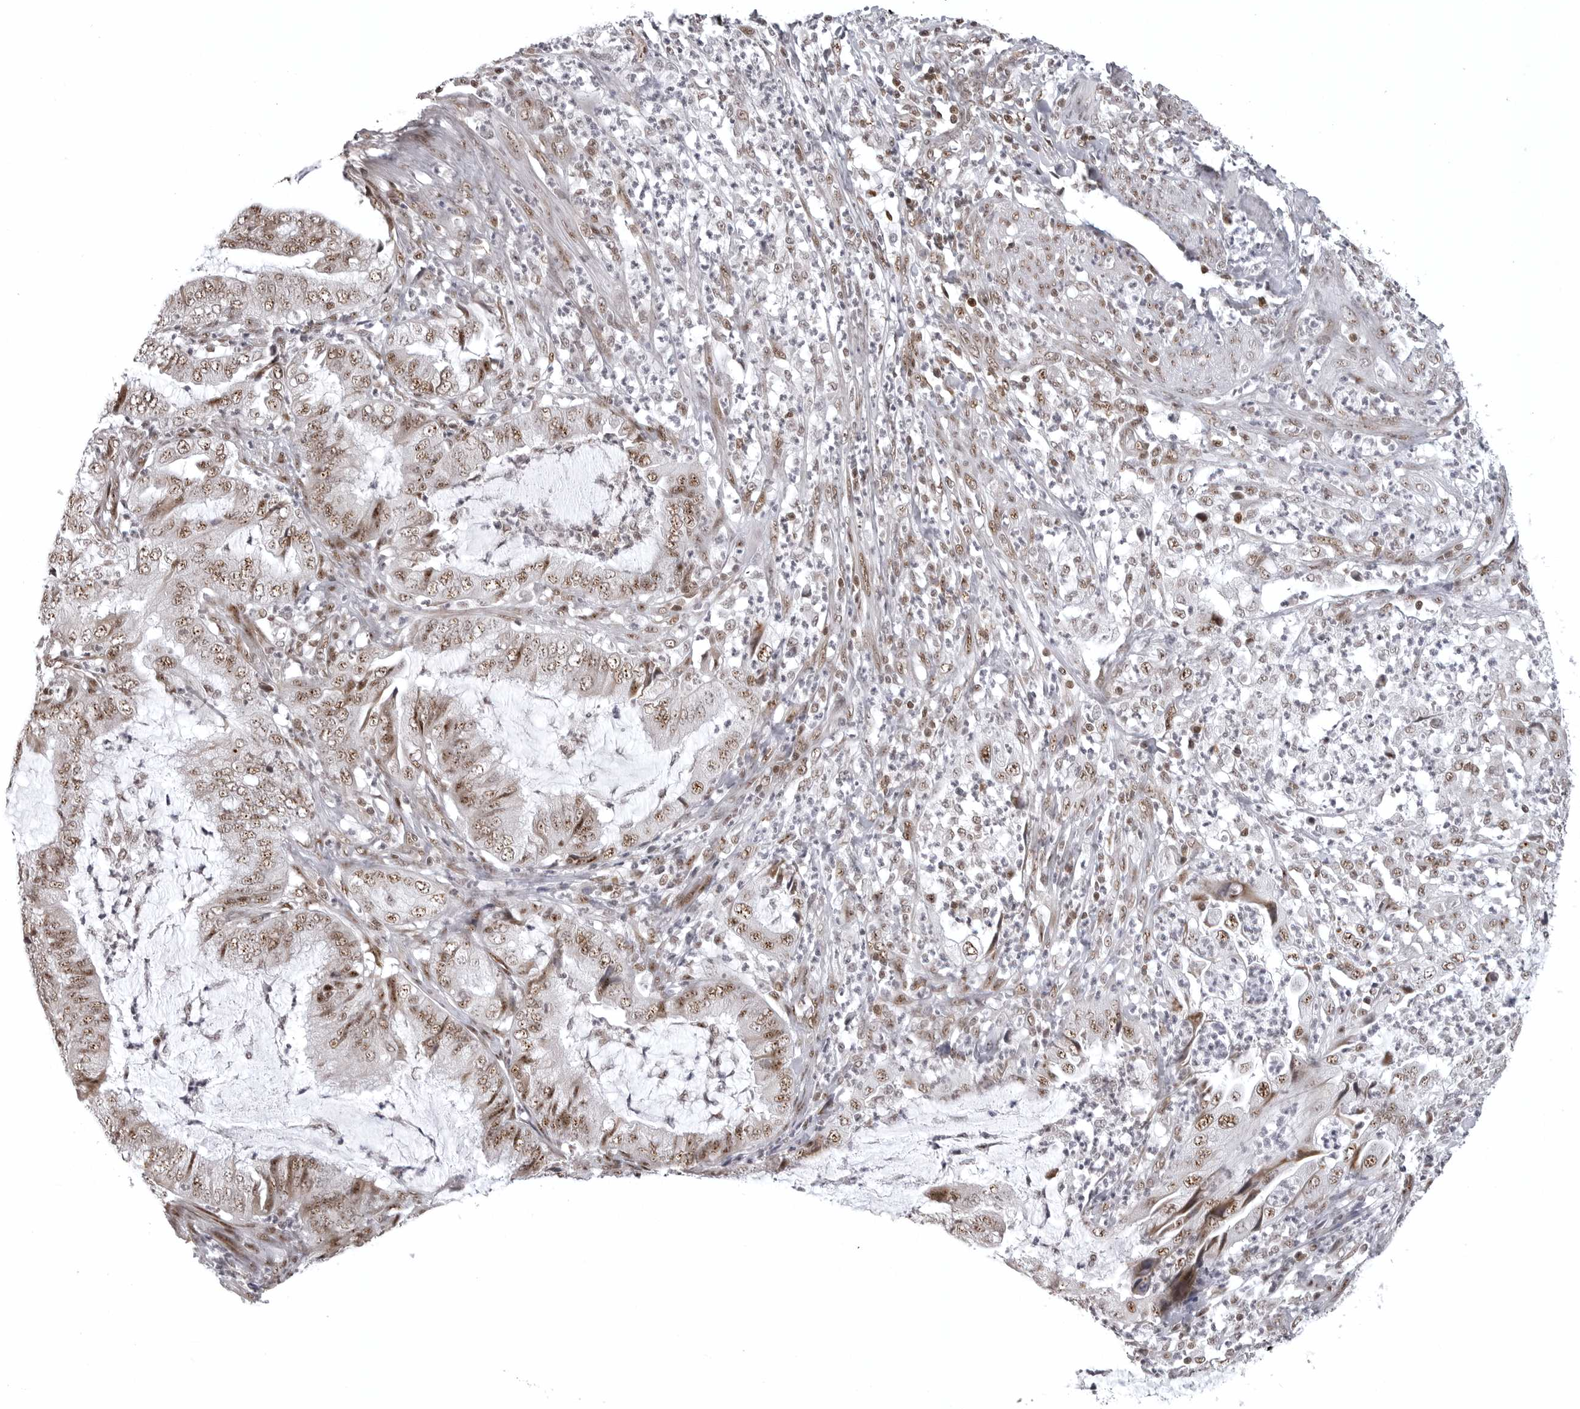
{"staining": {"intensity": "moderate", "quantity": ">75%", "location": "nuclear"}, "tissue": "endometrial cancer", "cell_type": "Tumor cells", "image_type": "cancer", "snomed": [{"axis": "morphology", "description": "Adenocarcinoma, NOS"}, {"axis": "topography", "description": "Endometrium"}], "caption": "Immunohistochemical staining of endometrial adenocarcinoma reveals medium levels of moderate nuclear positivity in about >75% of tumor cells.", "gene": "WRAP53", "patient": {"sex": "female", "age": 49}}